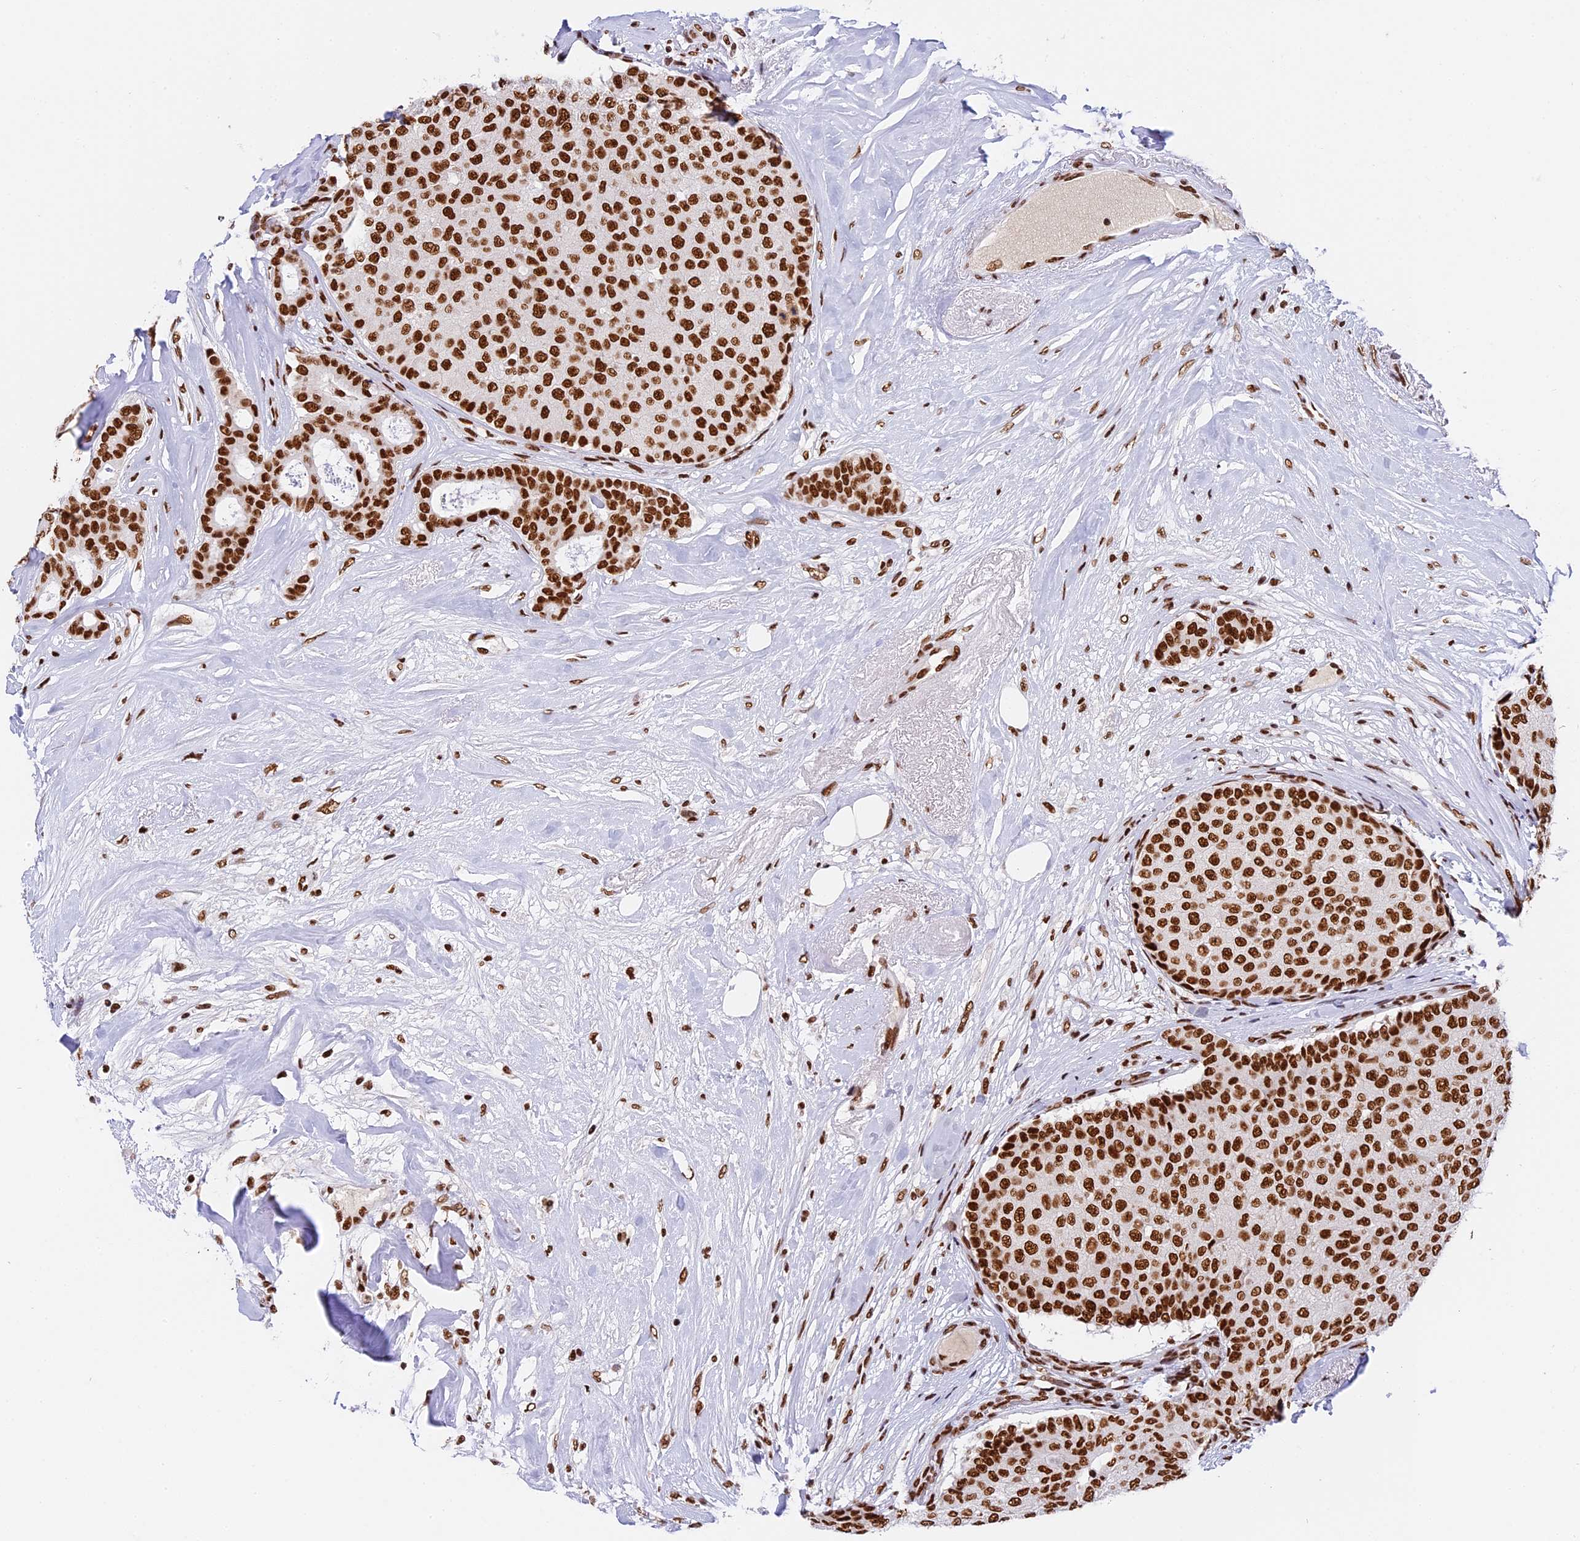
{"staining": {"intensity": "strong", "quantity": ">75%", "location": "nuclear"}, "tissue": "breast cancer", "cell_type": "Tumor cells", "image_type": "cancer", "snomed": [{"axis": "morphology", "description": "Duct carcinoma"}, {"axis": "topography", "description": "Breast"}], "caption": "An IHC image of tumor tissue is shown. Protein staining in brown shows strong nuclear positivity in infiltrating ductal carcinoma (breast) within tumor cells. (IHC, brightfield microscopy, high magnification).", "gene": "SBNO1", "patient": {"sex": "female", "age": 75}}